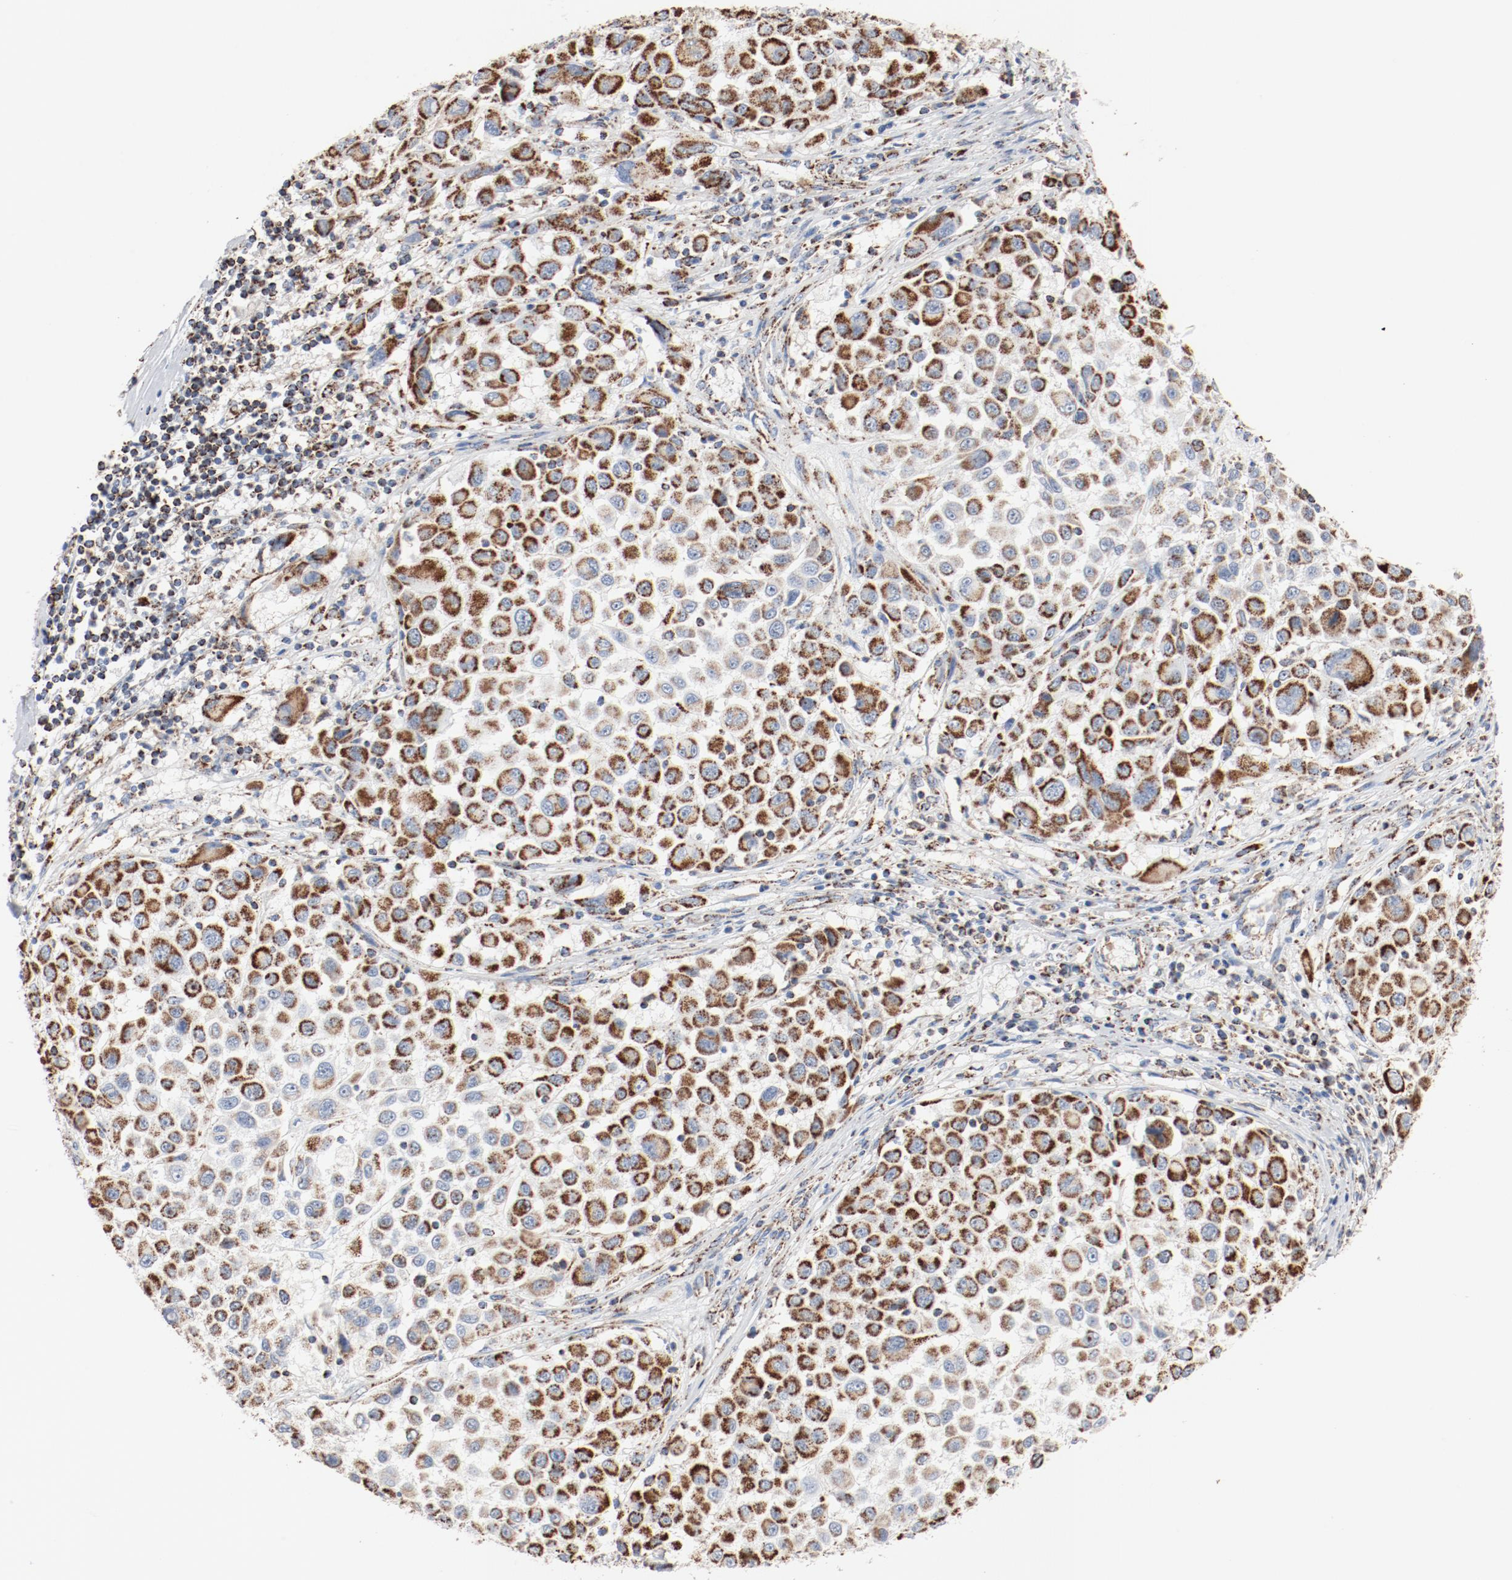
{"staining": {"intensity": "strong", "quantity": ">75%", "location": "cytoplasmic/membranous"}, "tissue": "melanoma", "cell_type": "Tumor cells", "image_type": "cancer", "snomed": [{"axis": "morphology", "description": "Malignant melanoma, Metastatic site"}, {"axis": "topography", "description": "Lymph node"}], "caption": "Human melanoma stained for a protein (brown) exhibits strong cytoplasmic/membranous positive staining in about >75% of tumor cells.", "gene": "NDUFB8", "patient": {"sex": "male", "age": 61}}